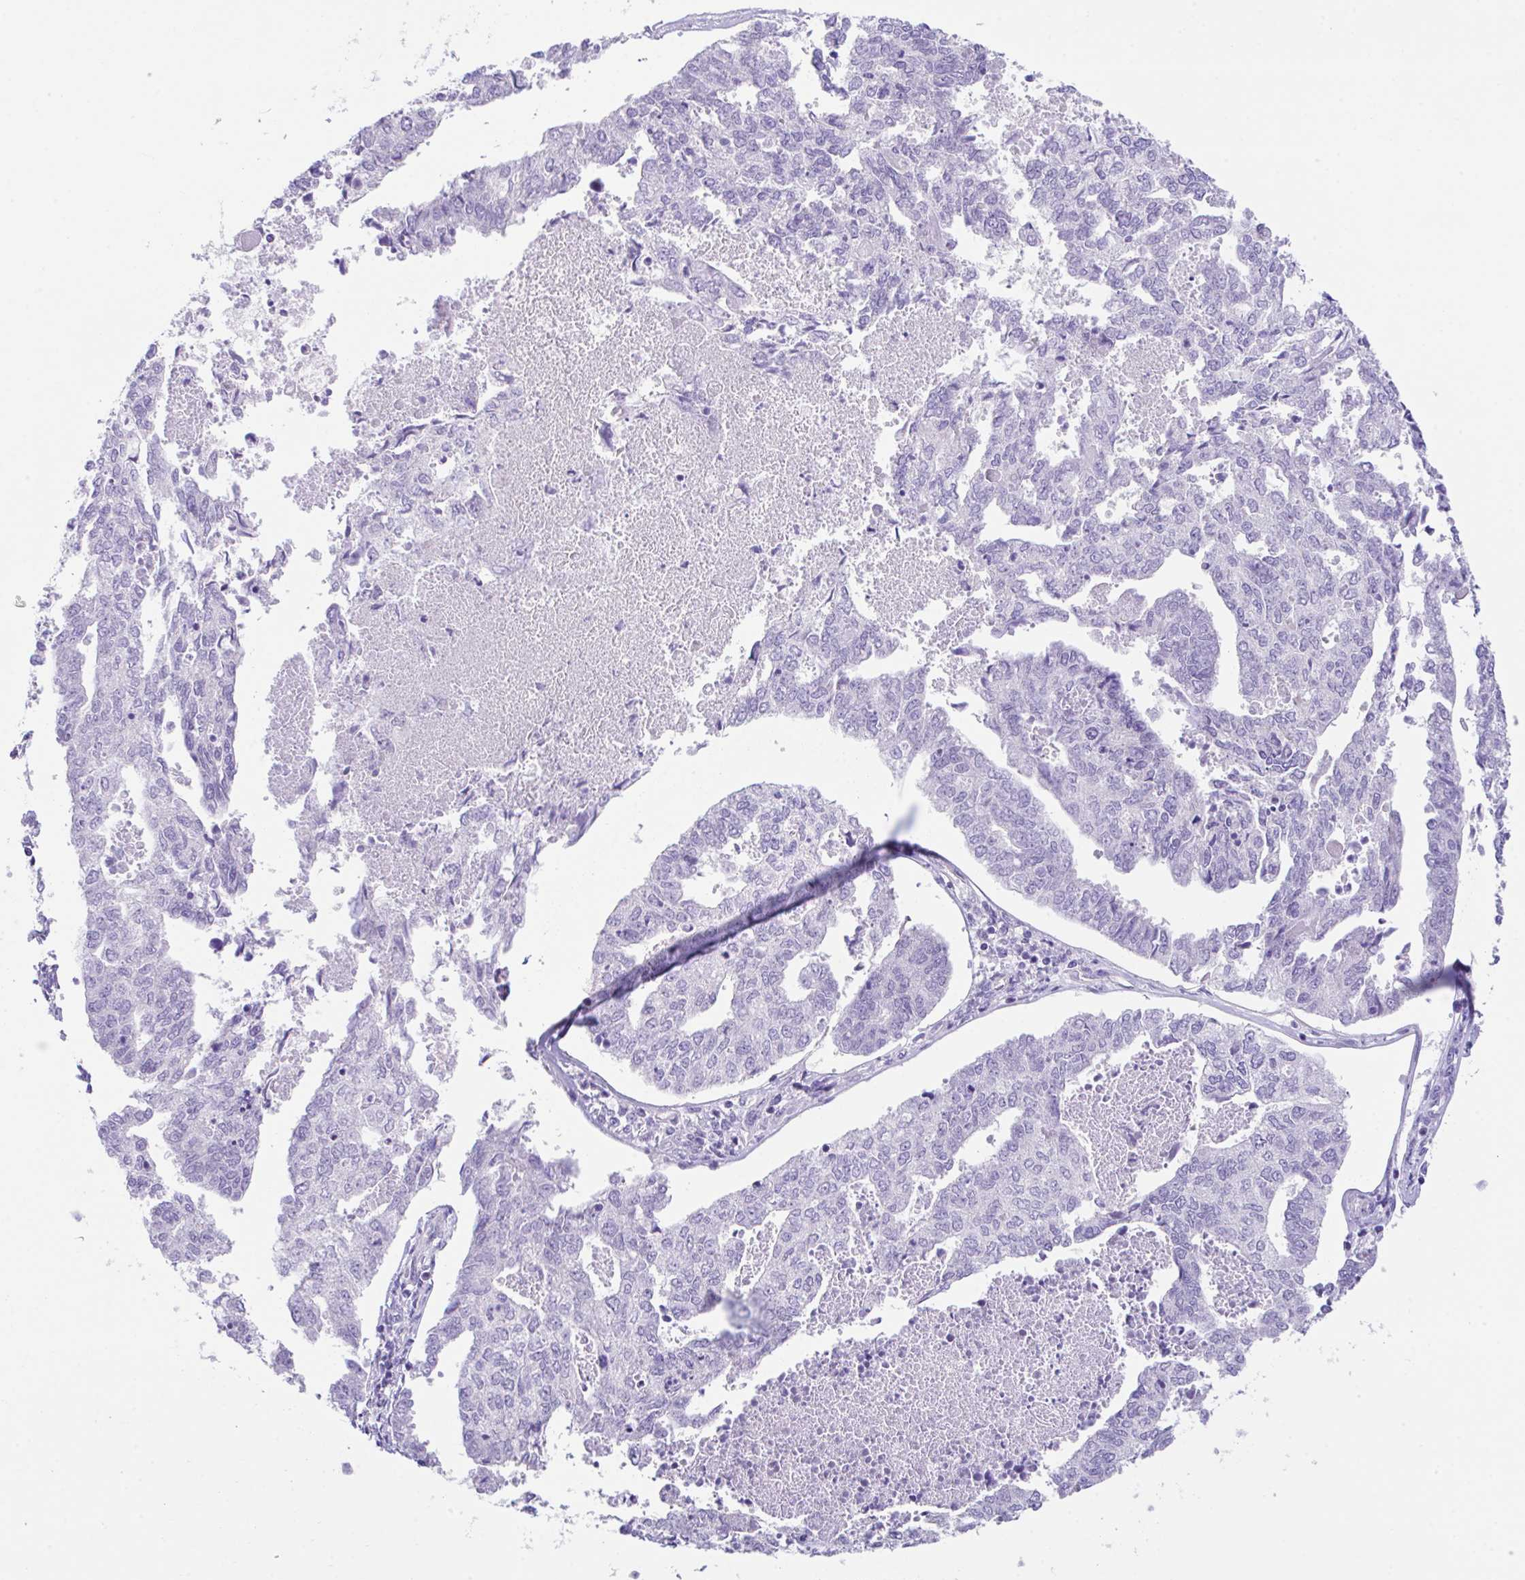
{"staining": {"intensity": "negative", "quantity": "none", "location": "none"}, "tissue": "endometrial cancer", "cell_type": "Tumor cells", "image_type": "cancer", "snomed": [{"axis": "morphology", "description": "Adenocarcinoma, NOS"}, {"axis": "topography", "description": "Endometrium"}], "caption": "An IHC photomicrograph of endometrial cancer (adenocarcinoma) is shown. There is no staining in tumor cells of endometrial cancer (adenocarcinoma).", "gene": "HACD4", "patient": {"sex": "female", "age": 73}}